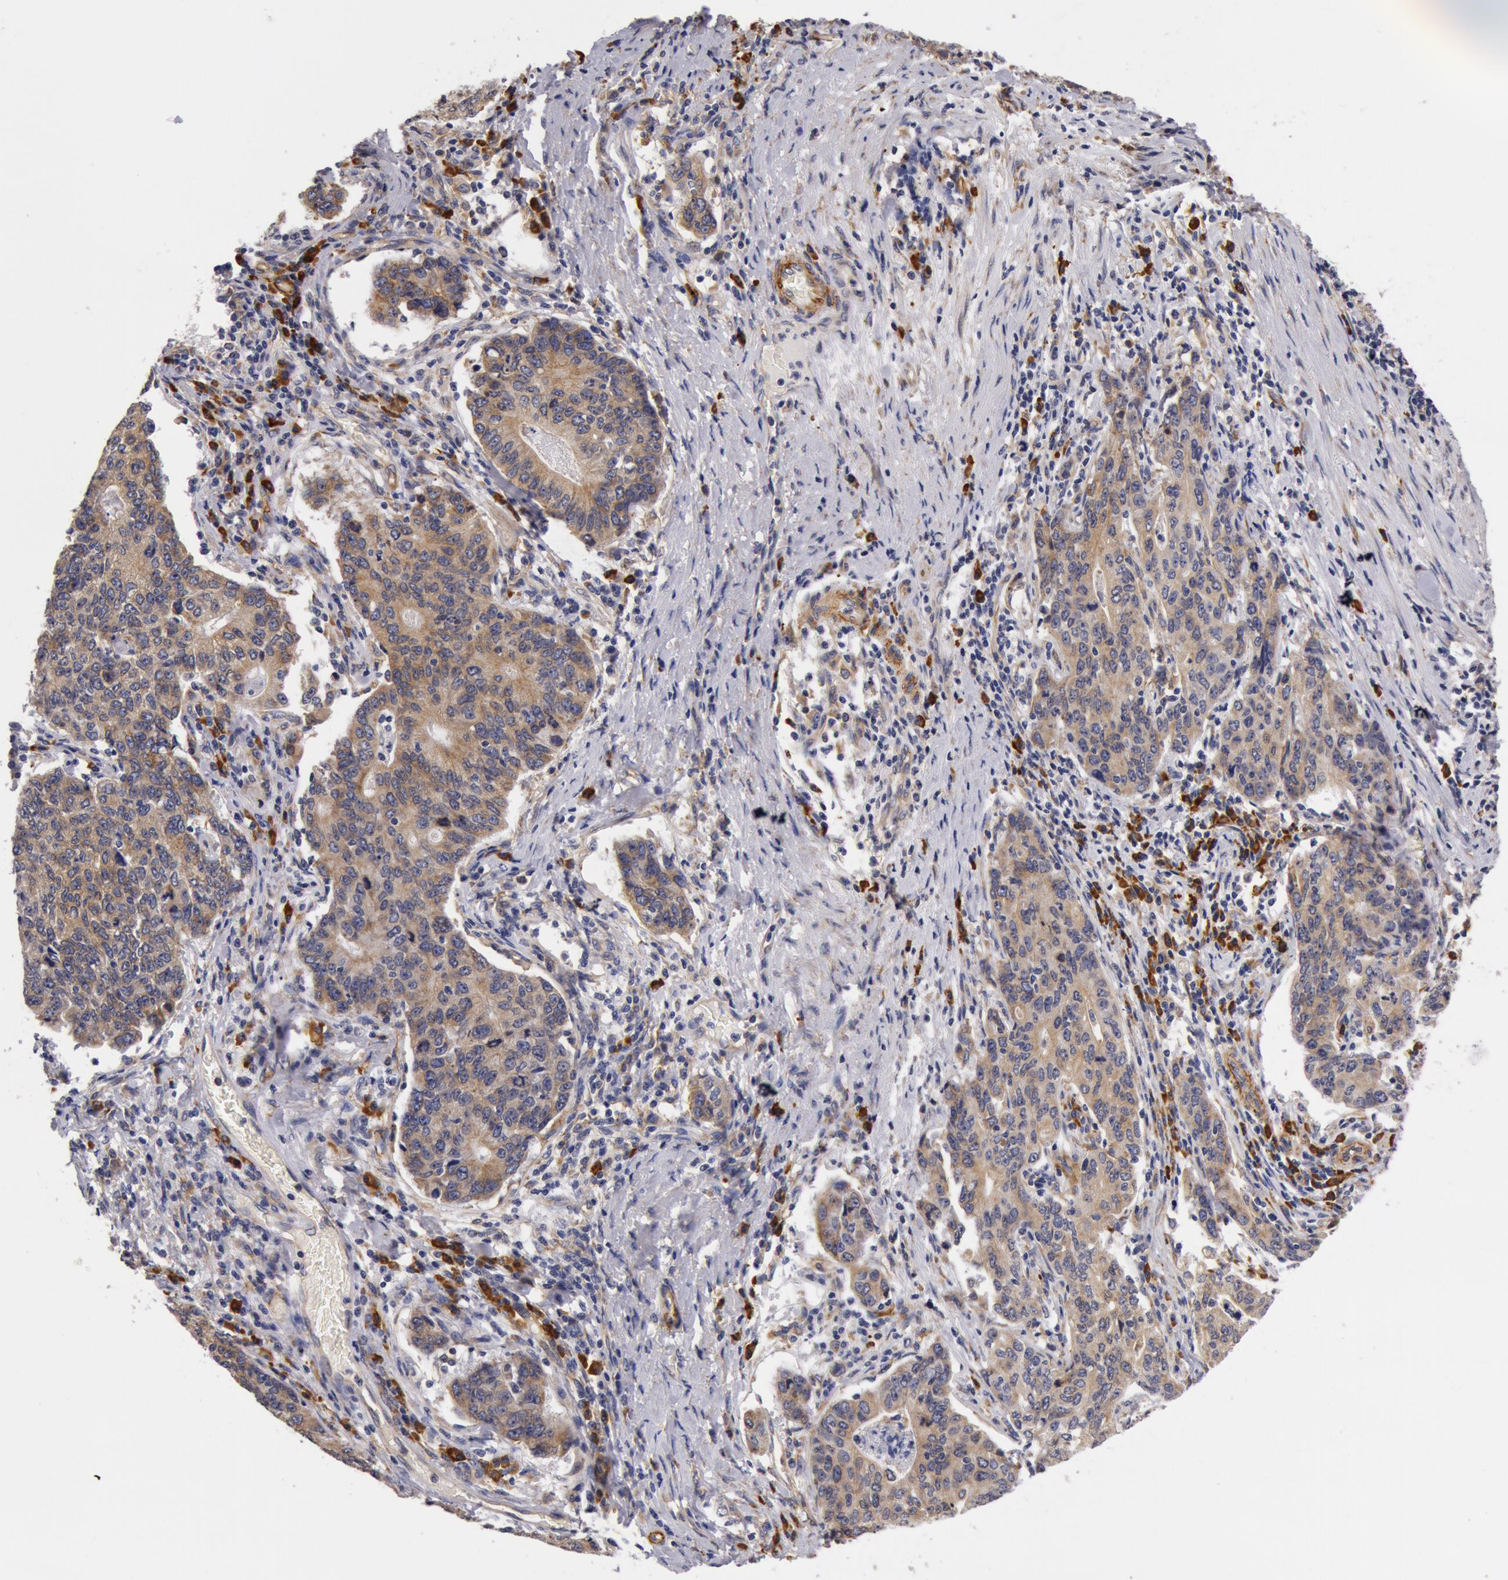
{"staining": {"intensity": "weak", "quantity": ">75%", "location": "cytoplasmic/membranous"}, "tissue": "stomach cancer", "cell_type": "Tumor cells", "image_type": "cancer", "snomed": [{"axis": "morphology", "description": "Adenocarcinoma, NOS"}, {"axis": "topography", "description": "Esophagus"}, {"axis": "topography", "description": "Stomach"}], "caption": "High-magnification brightfield microscopy of adenocarcinoma (stomach) stained with DAB (3,3'-diaminobenzidine) (brown) and counterstained with hematoxylin (blue). tumor cells exhibit weak cytoplasmic/membranous staining is present in approximately>75% of cells. The protein of interest is shown in brown color, while the nuclei are stained blue.", "gene": "IL23A", "patient": {"sex": "male", "age": 74}}